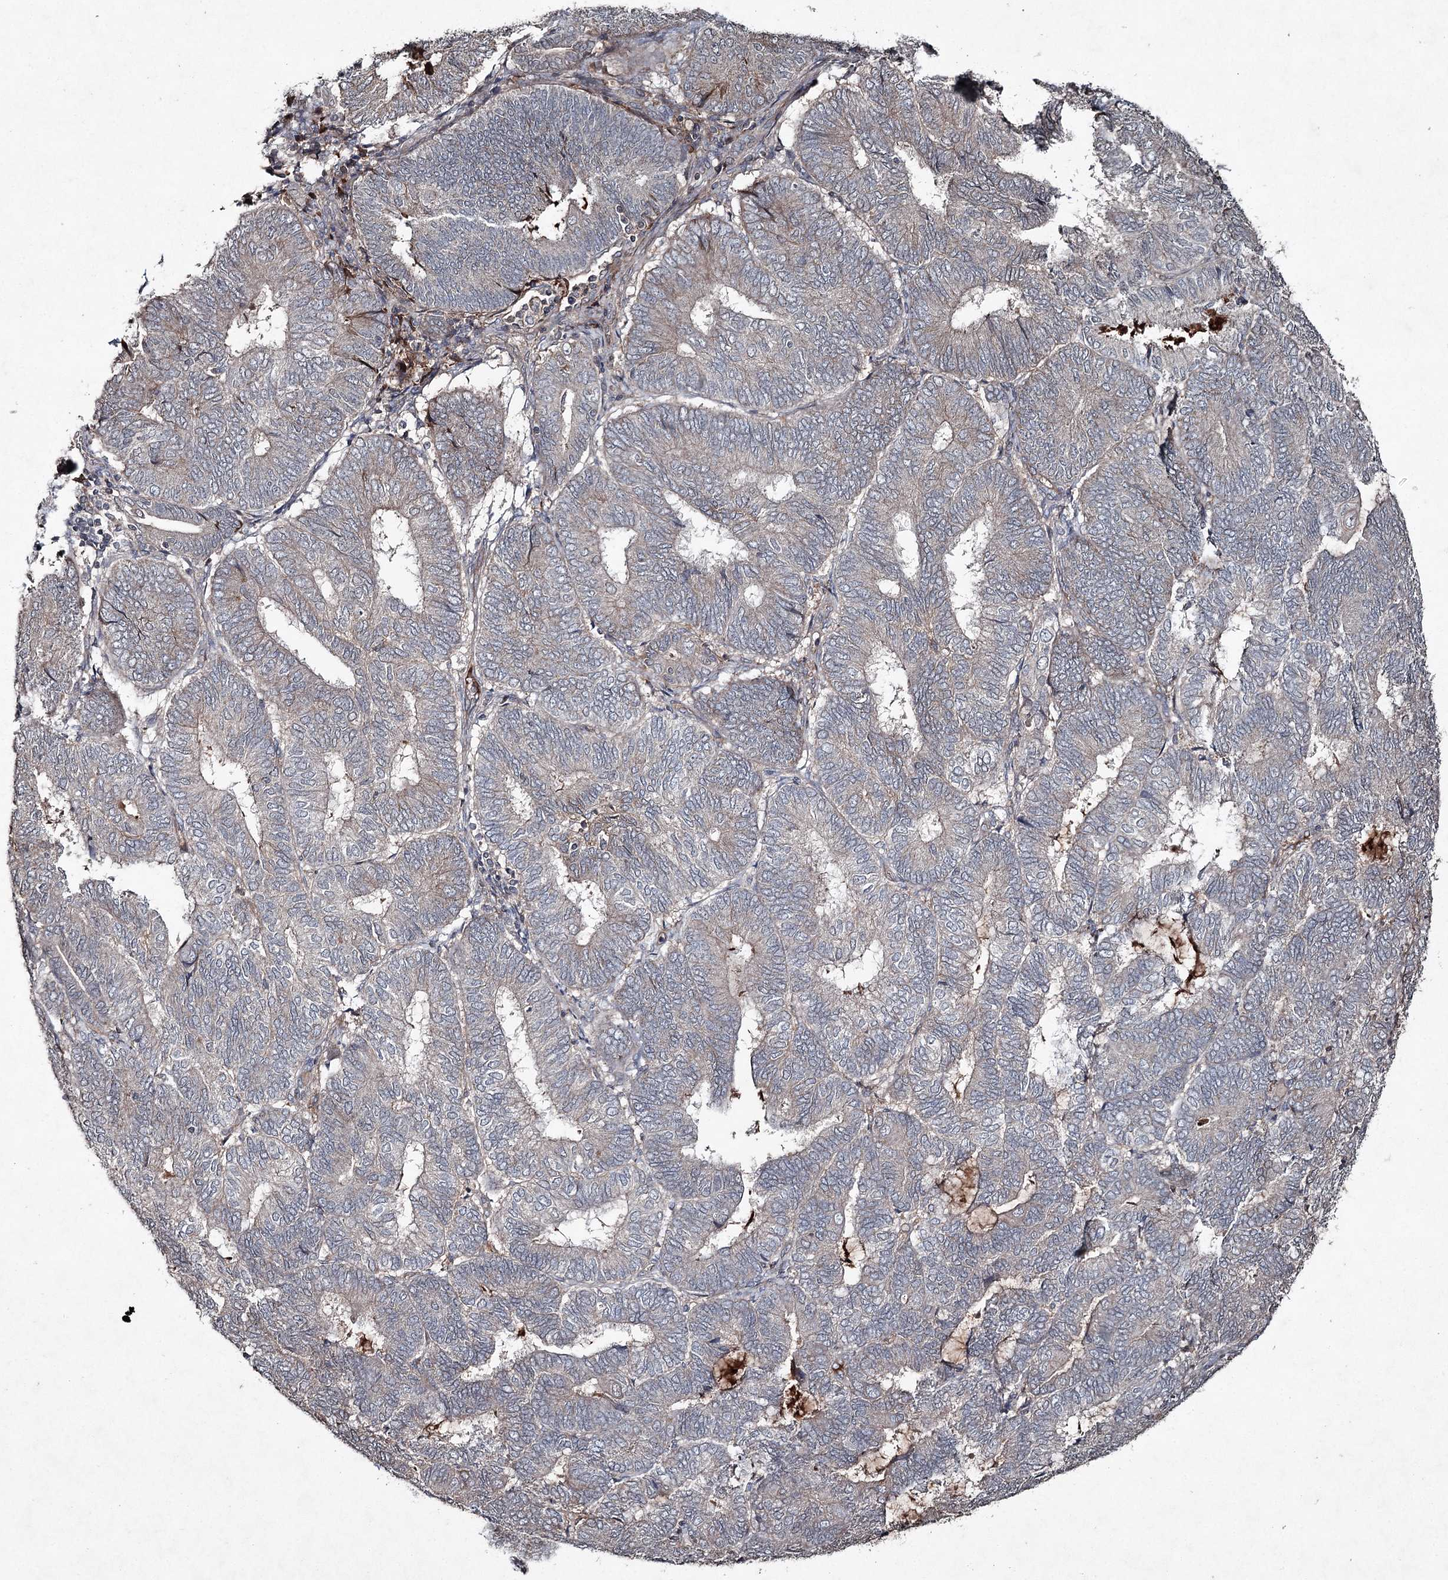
{"staining": {"intensity": "moderate", "quantity": "<25%", "location": "cytoplasmic/membranous"}, "tissue": "endometrial cancer", "cell_type": "Tumor cells", "image_type": "cancer", "snomed": [{"axis": "morphology", "description": "Adenocarcinoma, NOS"}, {"axis": "topography", "description": "Endometrium"}], "caption": "Tumor cells reveal low levels of moderate cytoplasmic/membranous positivity in about <25% of cells in endometrial adenocarcinoma.", "gene": "PGLYRP2", "patient": {"sex": "female", "age": 81}}